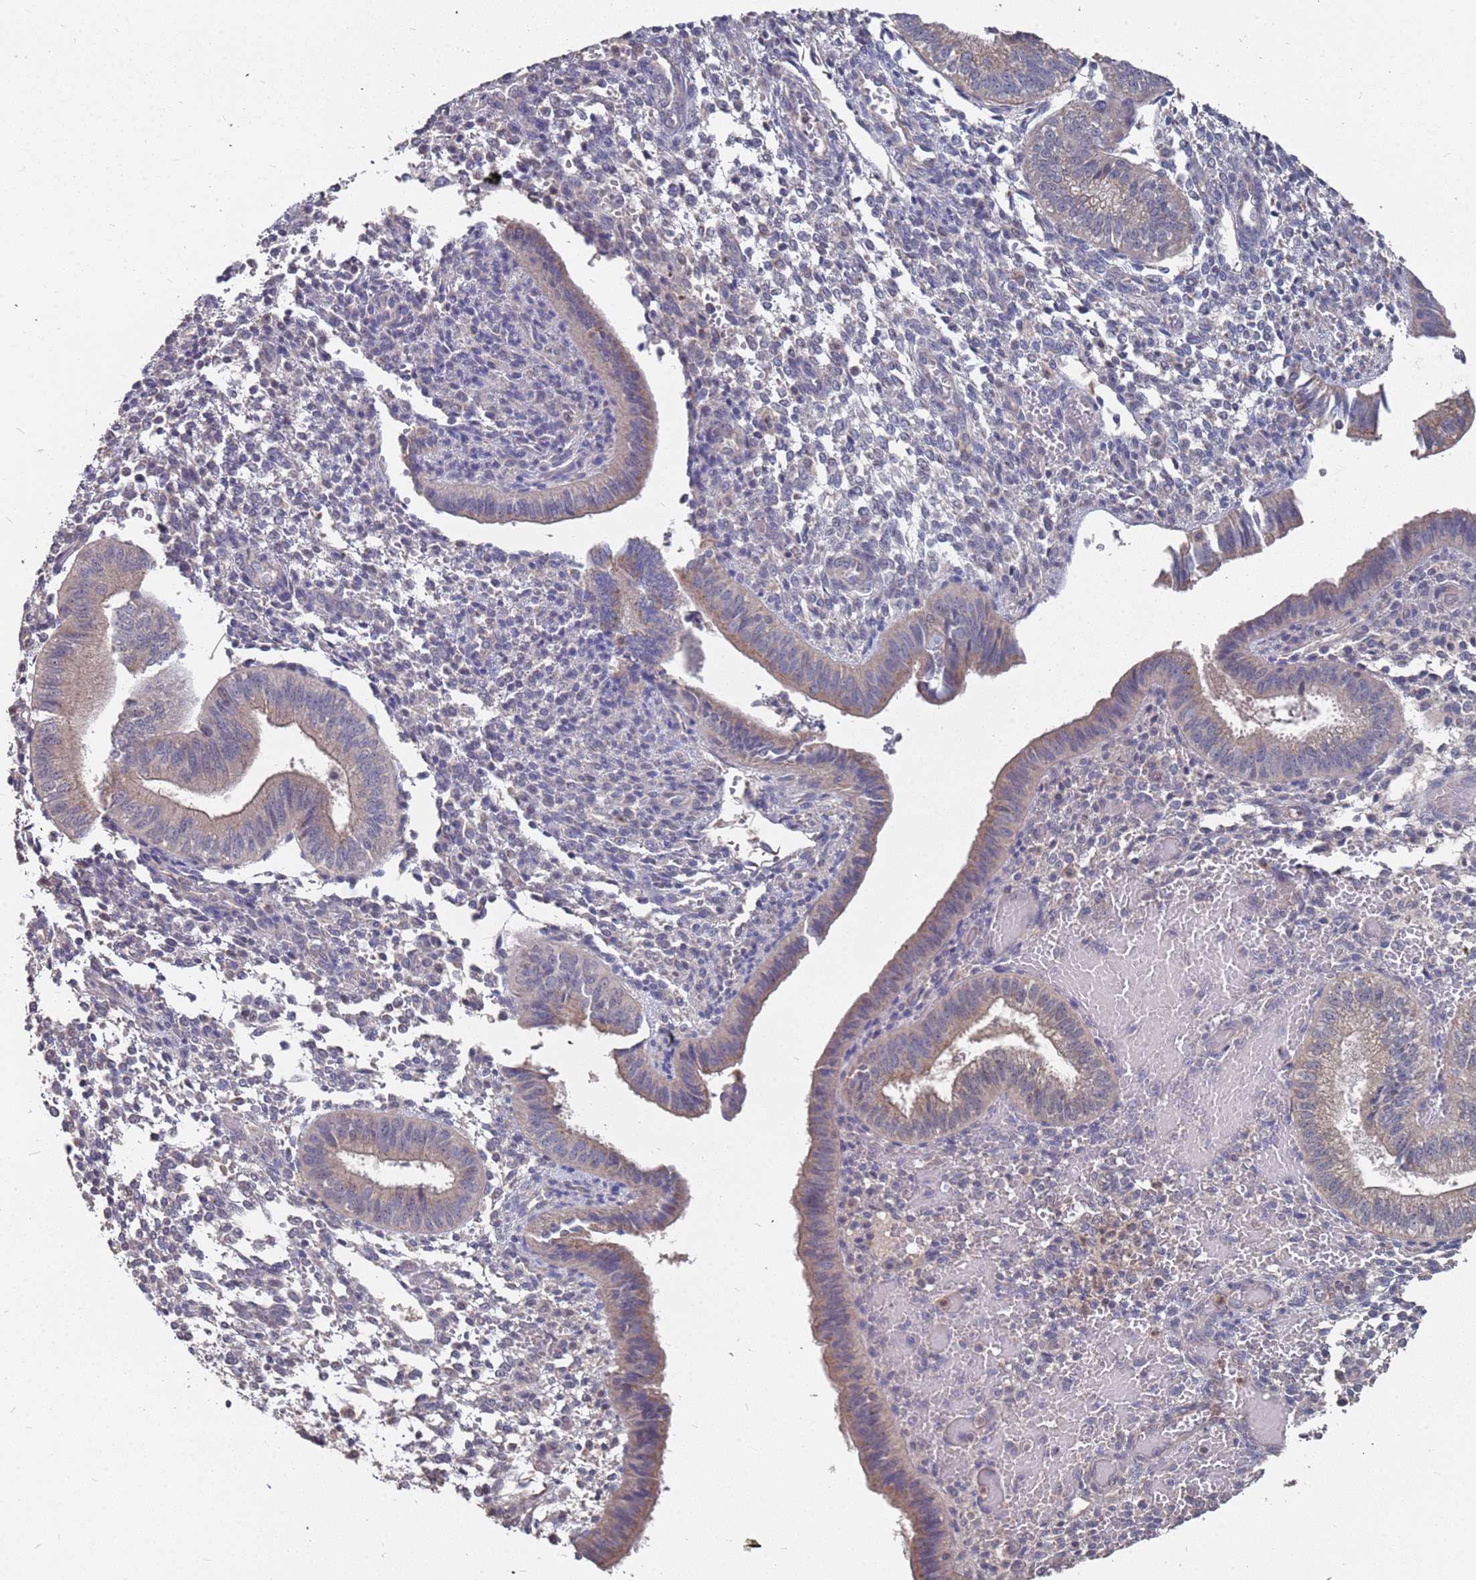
{"staining": {"intensity": "negative", "quantity": "none", "location": "none"}, "tissue": "endometrium", "cell_type": "Cells in endometrial stroma", "image_type": "normal", "snomed": [{"axis": "morphology", "description": "Normal tissue, NOS"}, {"axis": "topography", "description": "Endometrium"}], "caption": "DAB (3,3'-diaminobenzidine) immunohistochemical staining of unremarkable endometrium demonstrates no significant expression in cells in endometrial stroma.", "gene": "TCEANC2", "patient": {"sex": "female", "age": 34}}